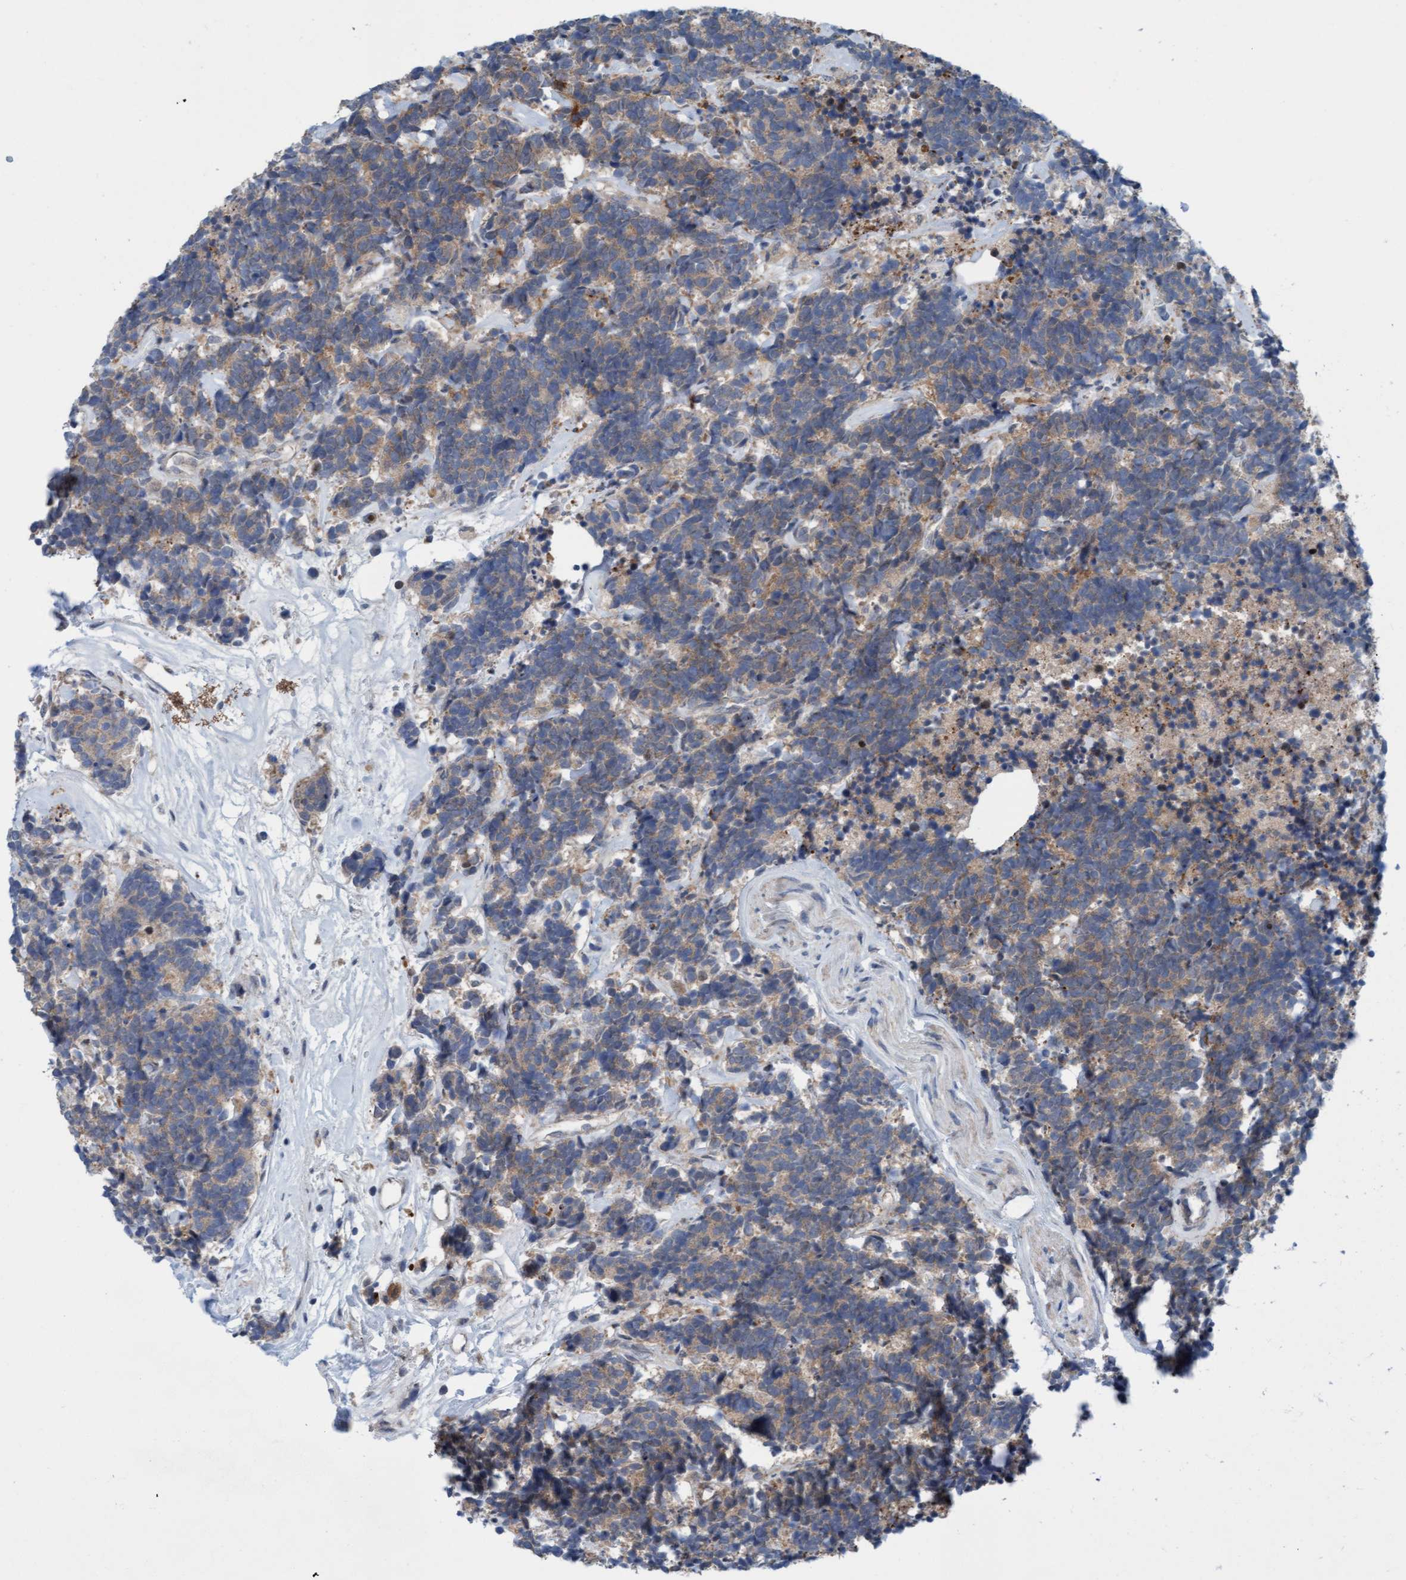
{"staining": {"intensity": "weak", "quantity": ">75%", "location": "cytoplasmic/membranous"}, "tissue": "carcinoid", "cell_type": "Tumor cells", "image_type": "cancer", "snomed": [{"axis": "morphology", "description": "Carcinoma, NOS"}, {"axis": "morphology", "description": "Carcinoid, malignant, NOS"}, {"axis": "topography", "description": "Urinary bladder"}], "caption": "DAB immunohistochemical staining of human malignant carcinoid exhibits weak cytoplasmic/membranous protein staining in approximately >75% of tumor cells.", "gene": "KLHL25", "patient": {"sex": "male", "age": 57}}